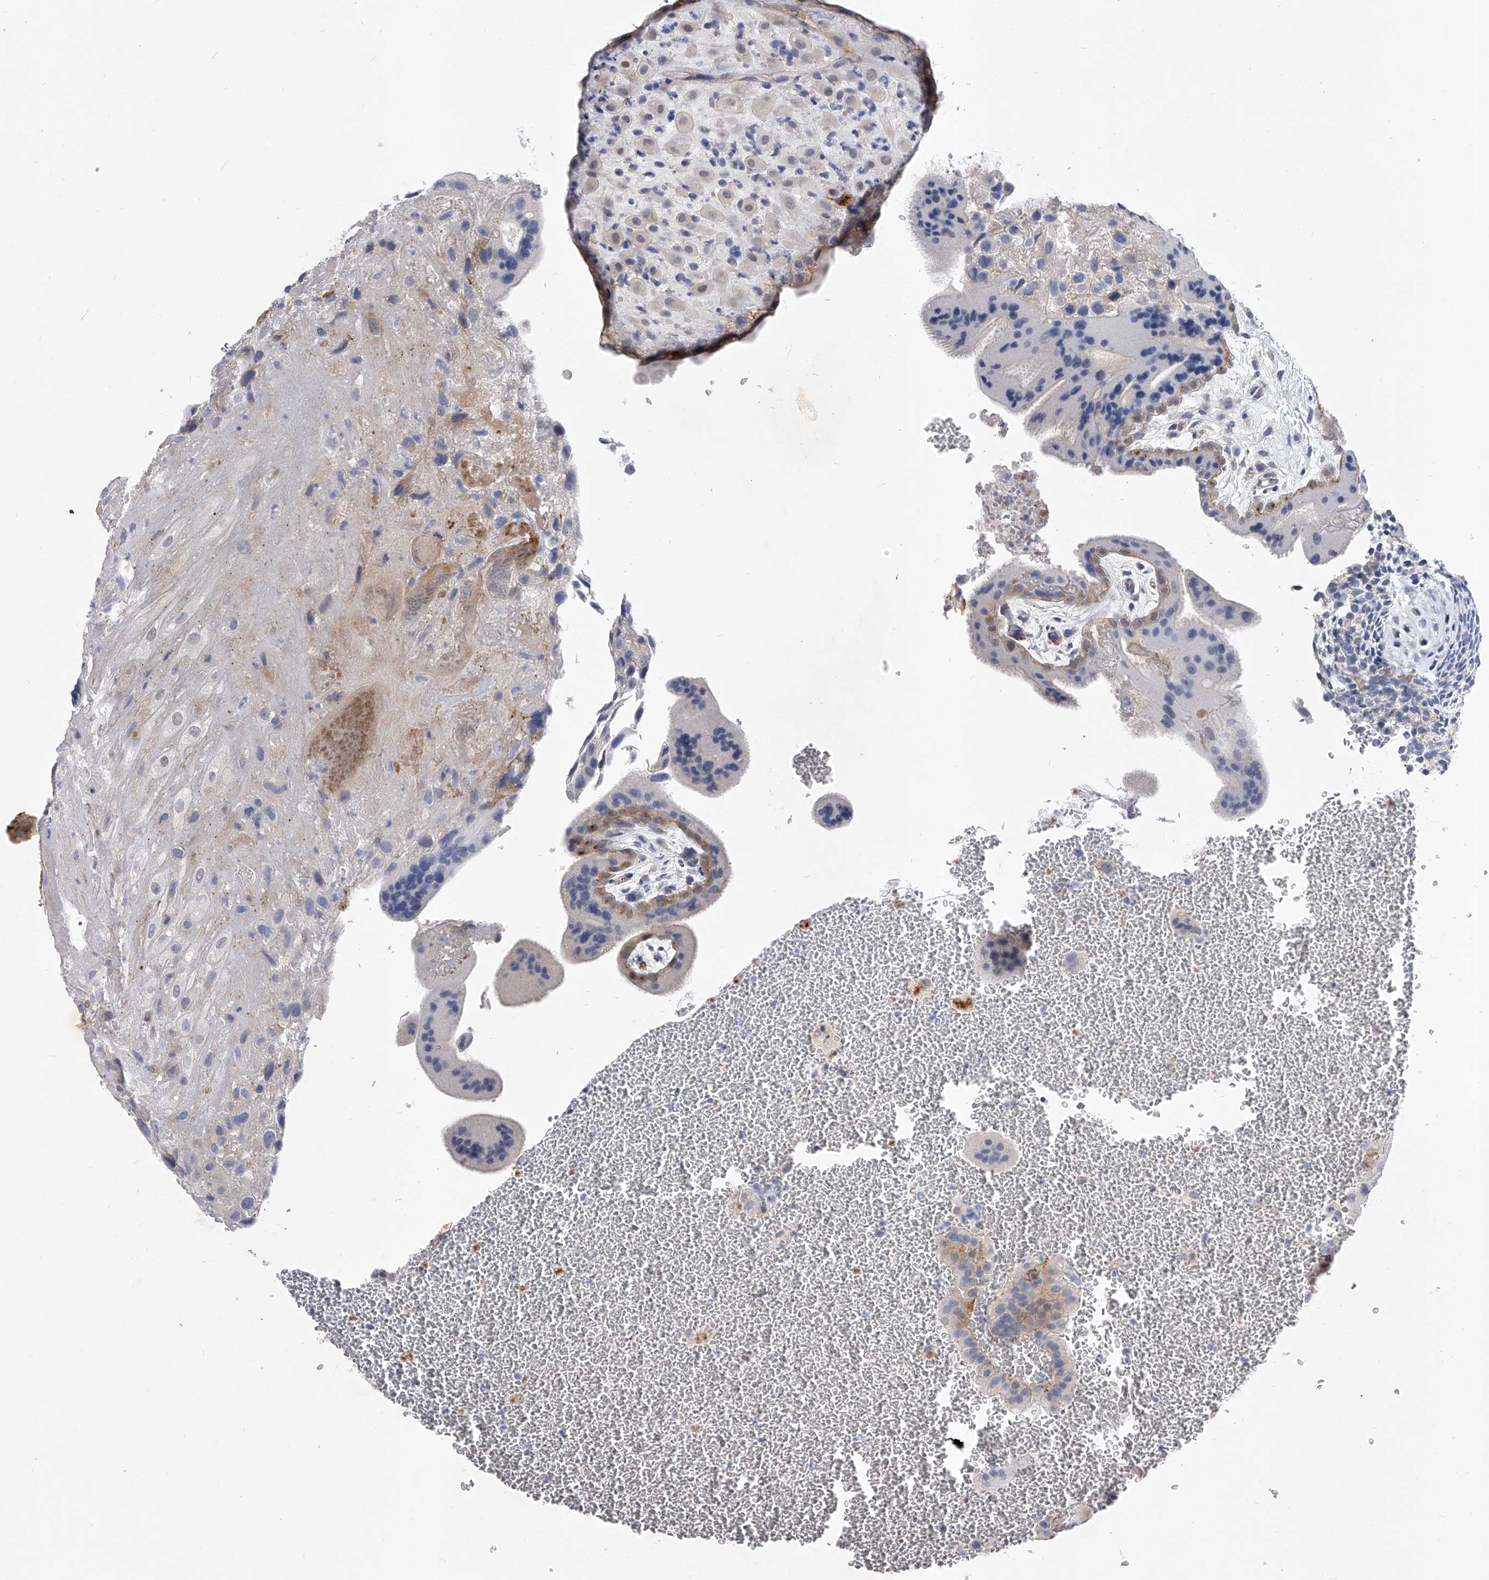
{"staining": {"intensity": "weak", "quantity": "<25%", "location": "cytoplasmic/membranous"}, "tissue": "placenta", "cell_type": "Decidual cells", "image_type": "normal", "snomed": [{"axis": "morphology", "description": "Normal tissue, NOS"}, {"axis": "topography", "description": "Placenta"}], "caption": "Decidual cells are negative for protein expression in normal human placenta. The staining was performed using DAB (3,3'-diaminobenzidine) to visualize the protein expression in brown, while the nuclei were stained in blue with hematoxylin (Magnification: 20x).", "gene": "ENSG00000250424", "patient": {"sex": "female", "age": 35}}